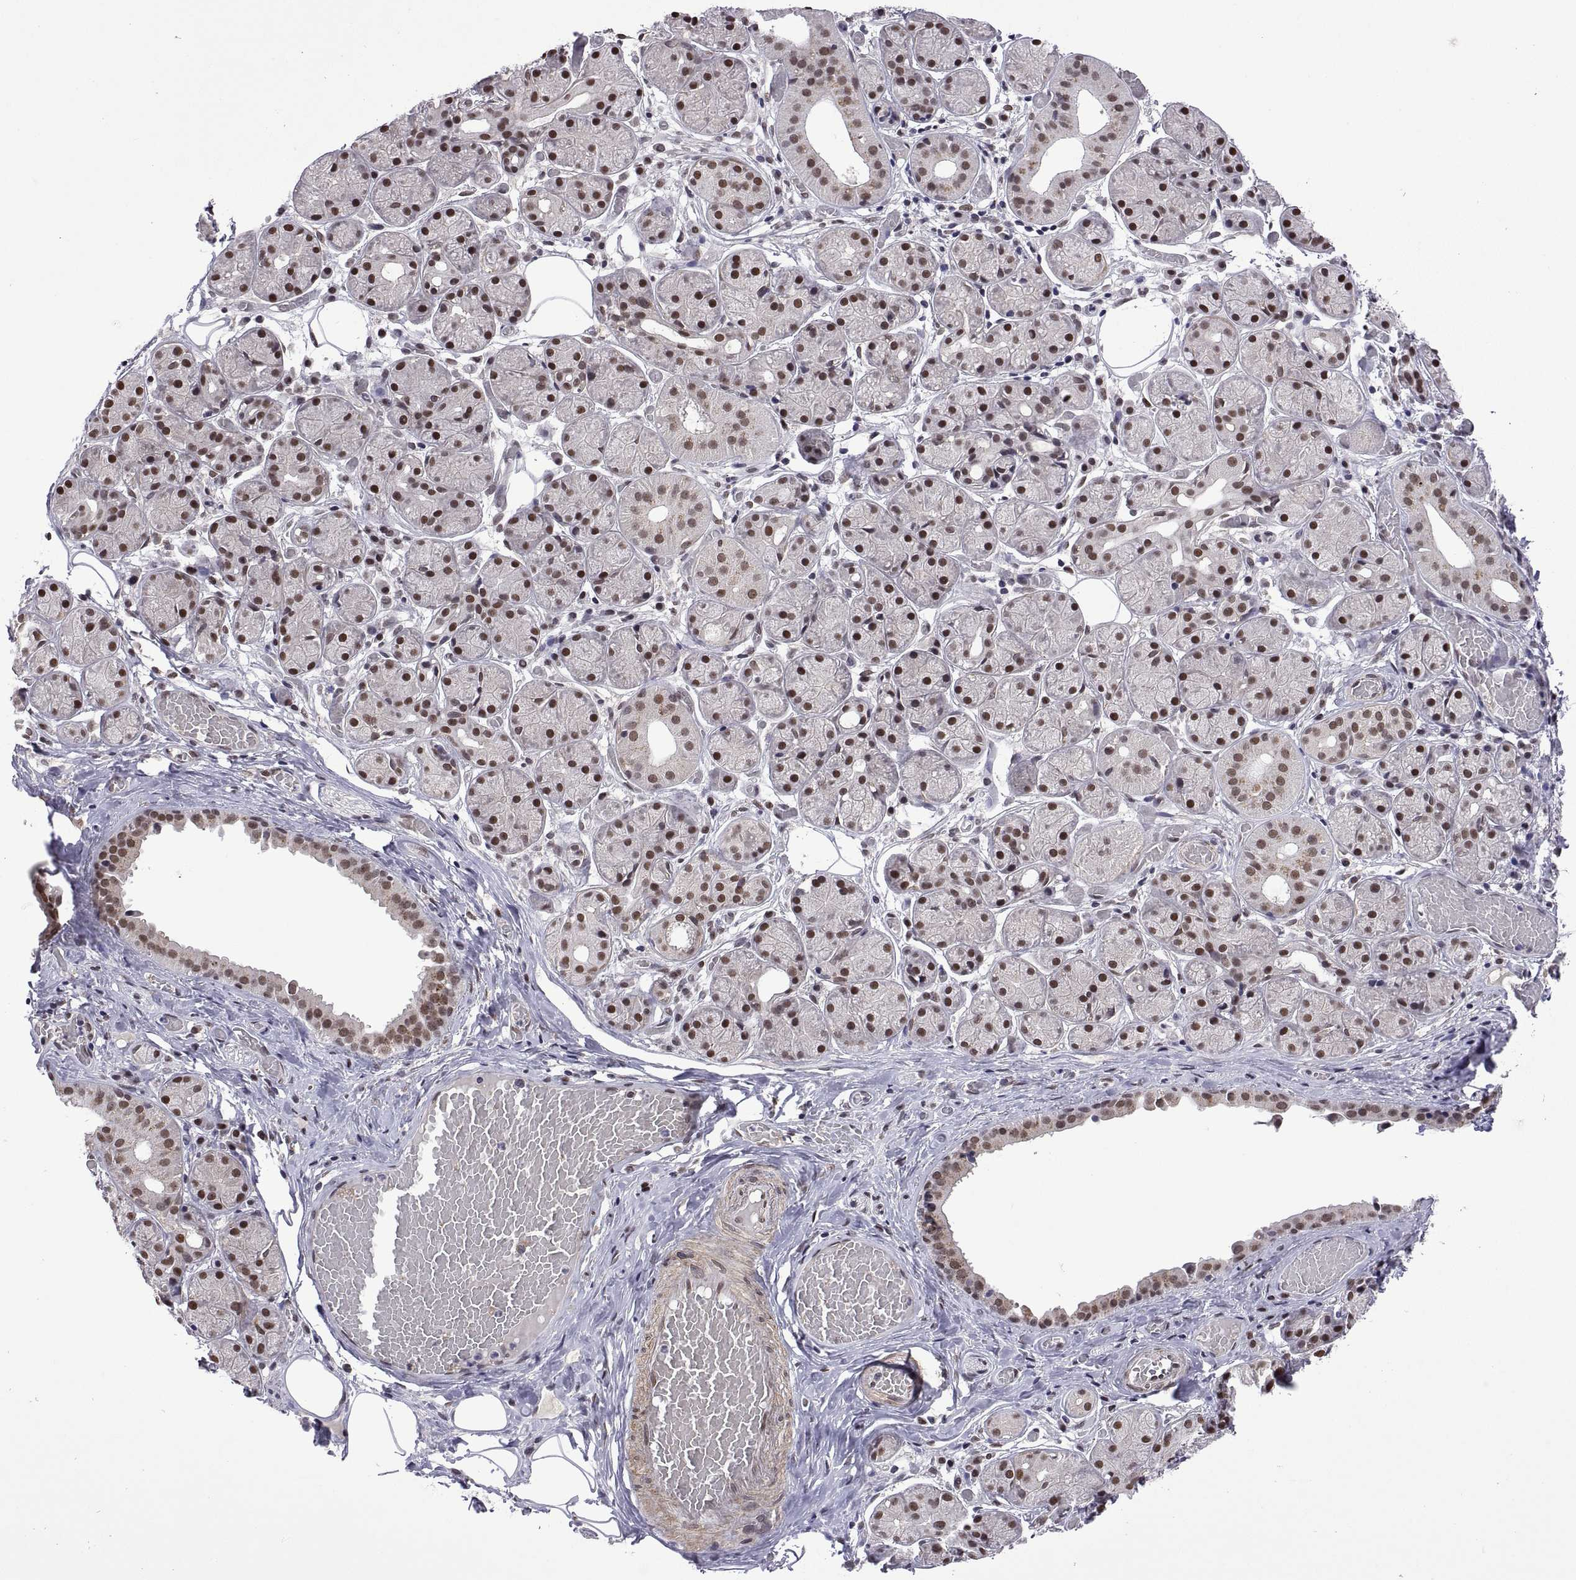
{"staining": {"intensity": "moderate", "quantity": "25%-75%", "location": "nuclear"}, "tissue": "salivary gland", "cell_type": "Glandular cells", "image_type": "normal", "snomed": [{"axis": "morphology", "description": "Normal tissue, NOS"}, {"axis": "topography", "description": "Salivary gland"}, {"axis": "topography", "description": "Peripheral nerve tissue"}], "caption": "Immunohistochemistry of unremarkable salivary gland shows medium levels of moderate nuclear staining in about 25%-75% of glandular cells.", "gene": "NR4A1", "patient": {"sex": "male", "age": 71}}